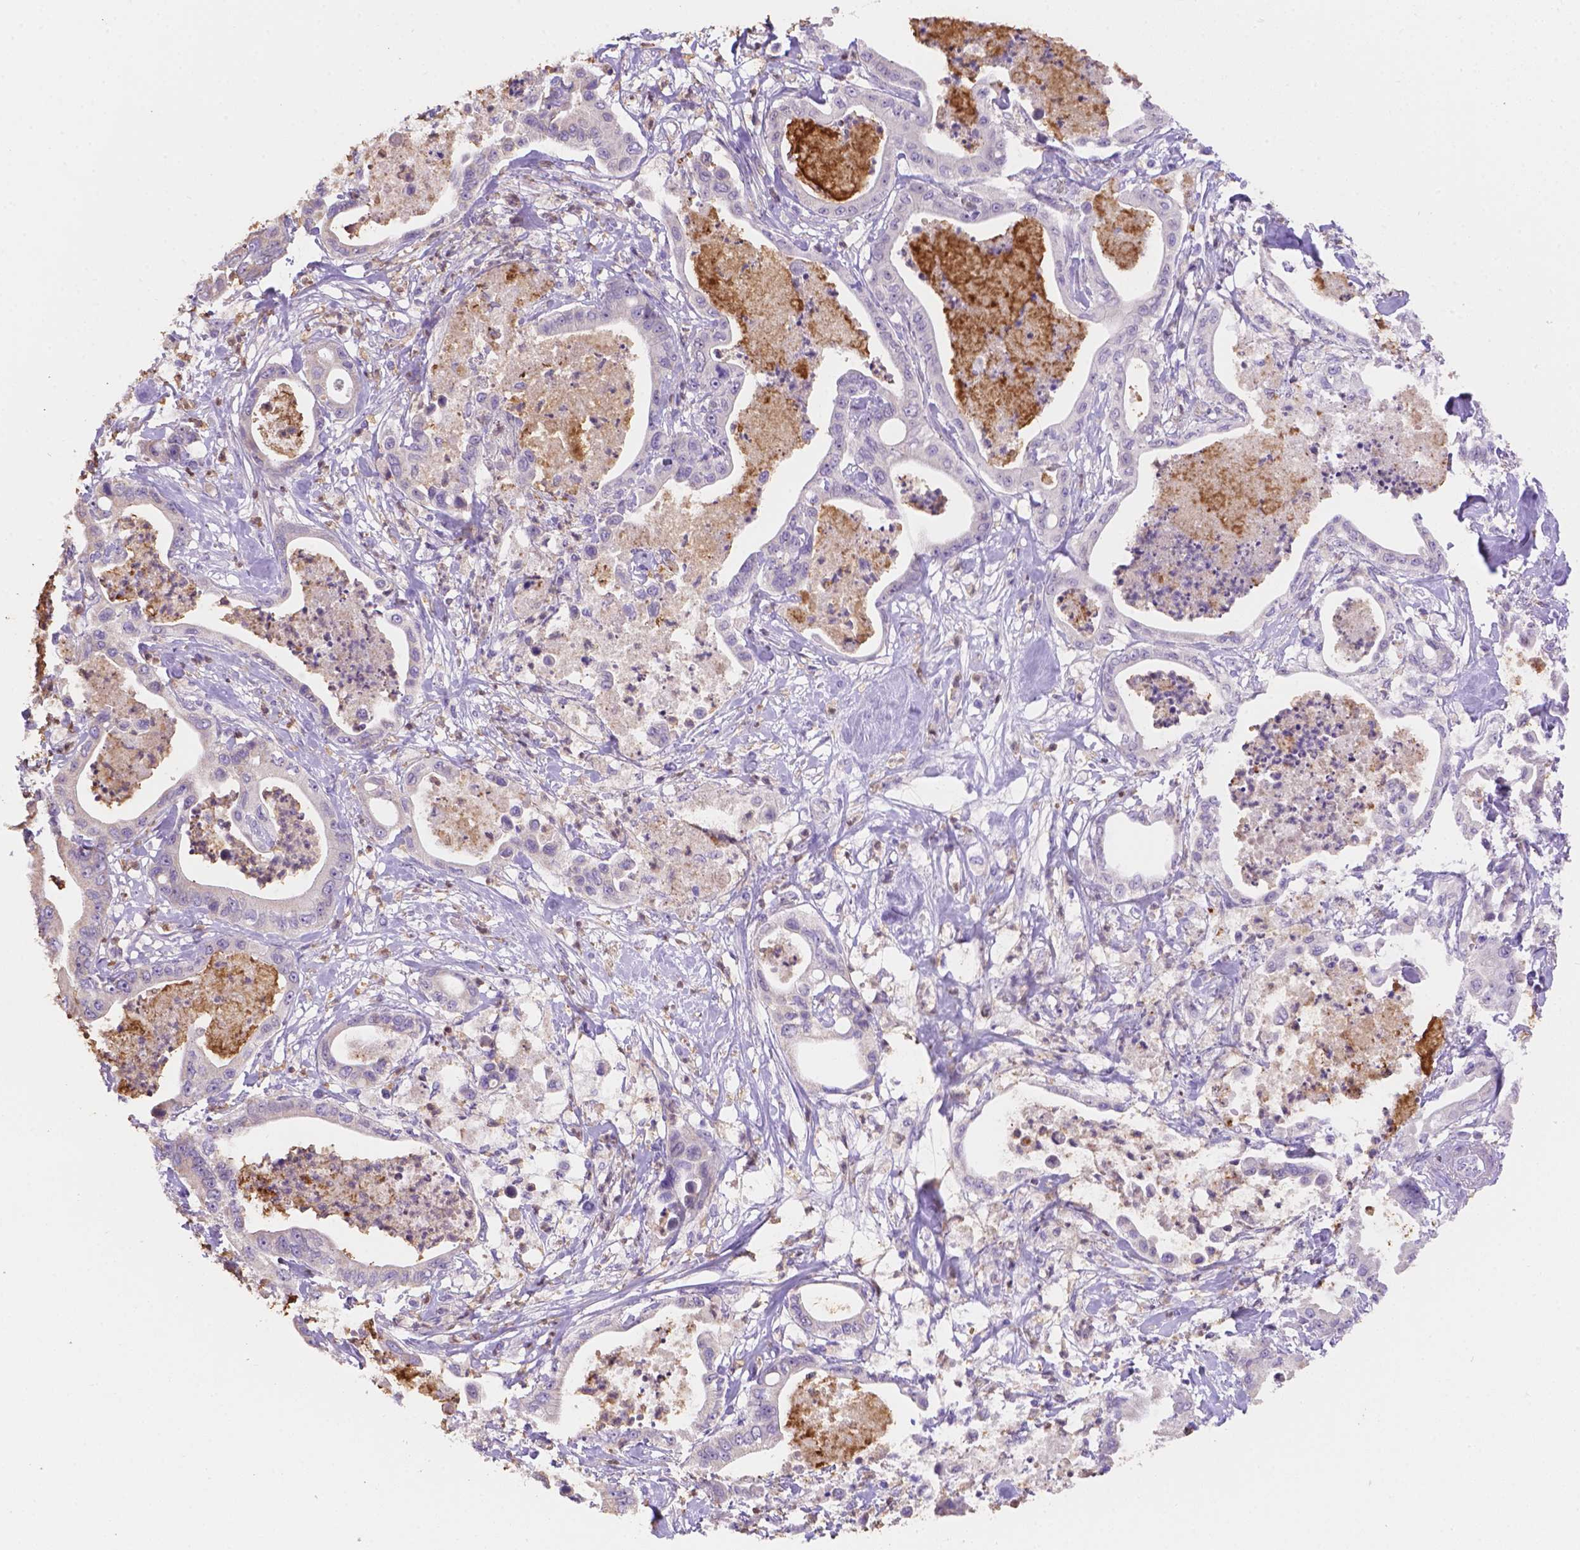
{"staining": {"intensity": "negative", "quantity": "none", "location": "none"}, "tissue": "pancreatic cancer", "cell_type": "Tumor cells", "image_type": "cancer", "snomed": [{"axis": "morphology", "description": "Adenocarcinoma, NOS"}, {"axis": "topography", "description": "Pancreas"}], "caption": "There is no significant staining in tumor cells of pancreatic cancer (adenocarcinoma).", "gene": "NXPE2", "patient": {"sex": "male", "age": 71}}